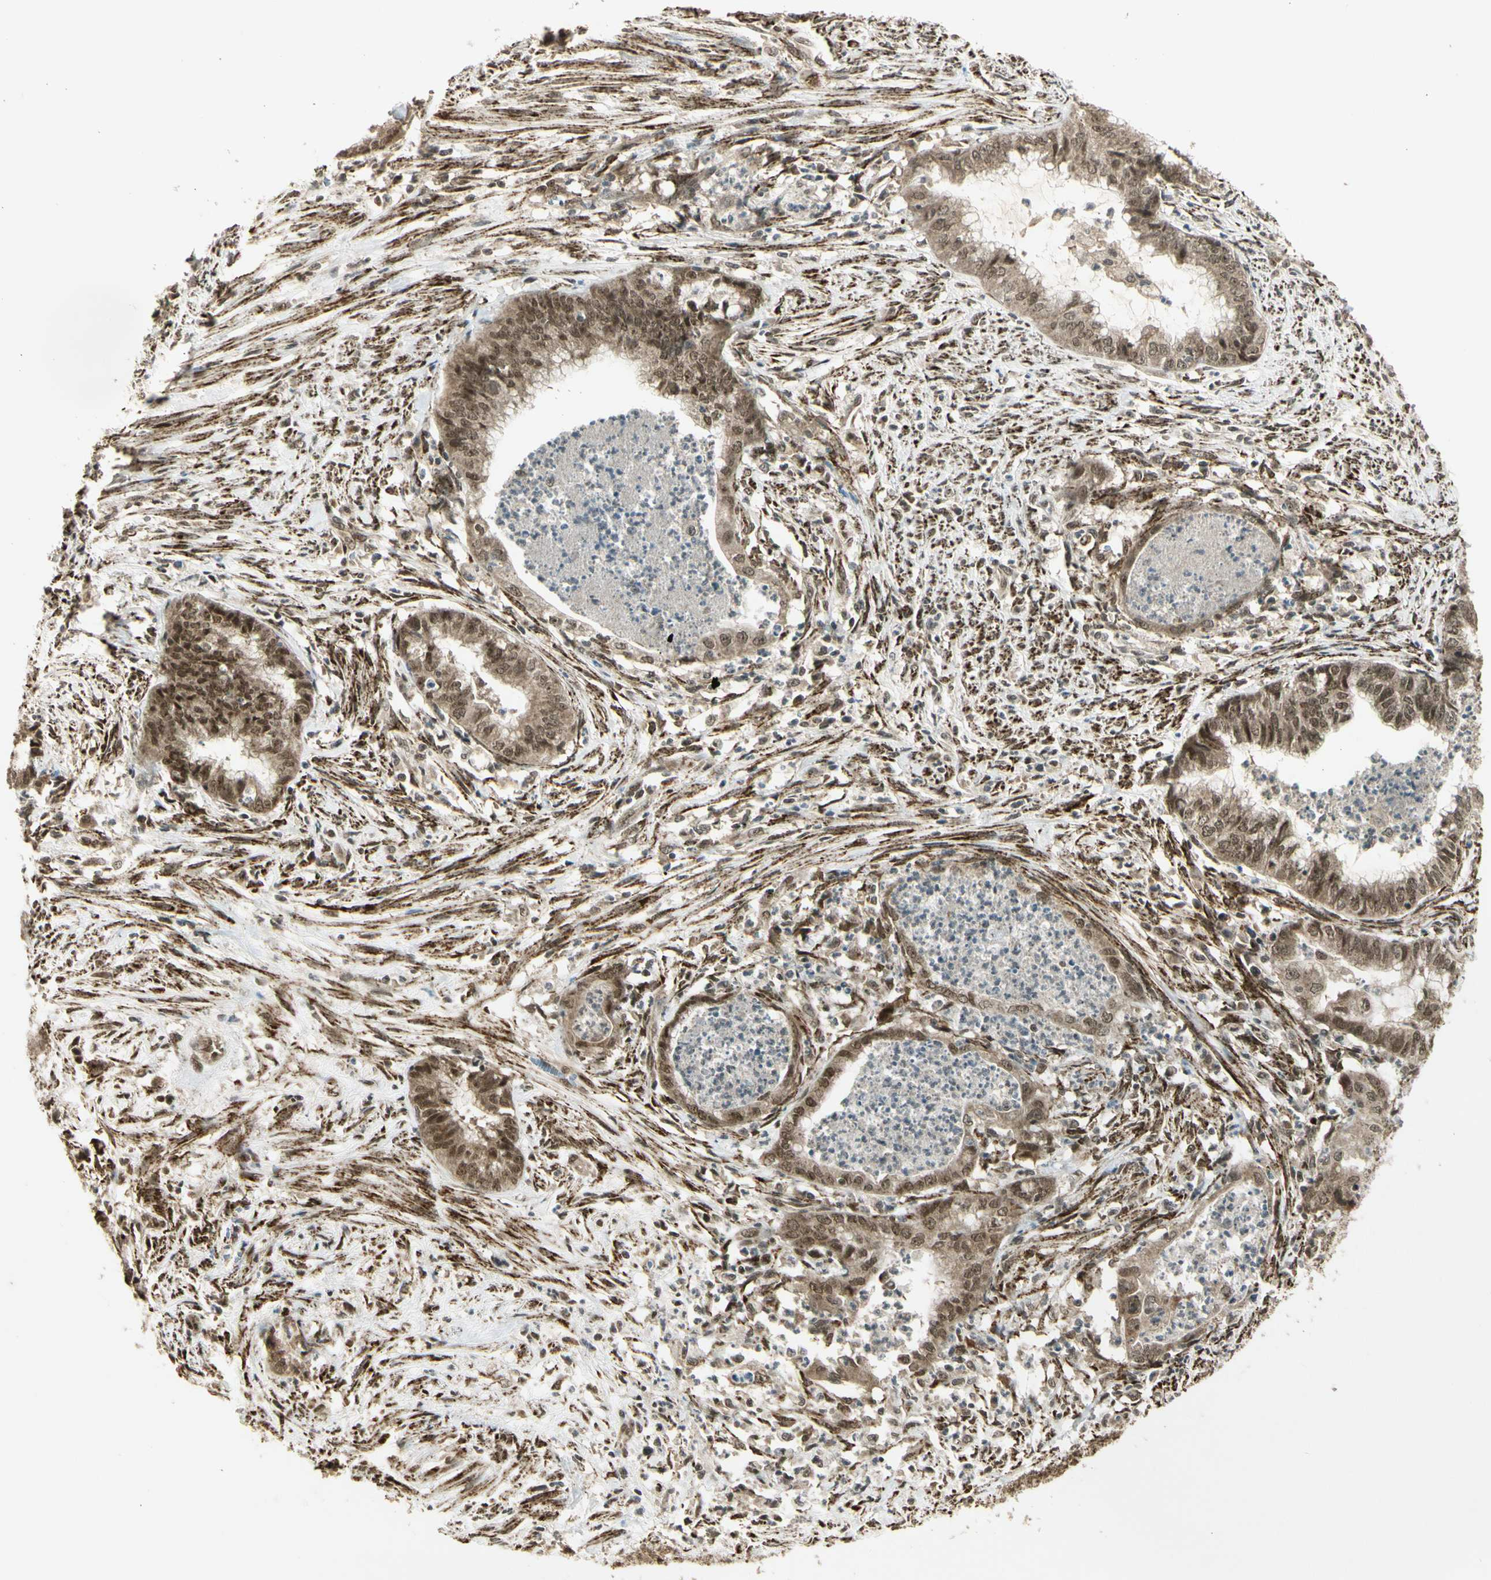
{"staining": {"intensity": "moderate", "quantity": ">75%", "location": "cytoplasmic/membranous,nuclear"}, "tissue": "endometrial cancer", "cell_type": "Tumor cells", "image_type": "cancer", "snomed": [{"axis": "morphology", "description": "Necrosis, NOS"}, {"axis": "morphology", "description": "Adenocarcinoma, NOS"}, {"axis": "topography", "description": "Endometrium"}], "caption": "Protein staining shows moderate cytoplasmic/membranous and nuclear staining in approximately >75% of tumor cells in endometrial cancer (adenocarcinoma). Using DAB (3,3'-diaminobenzidine) (brown) and hematoxylin (blue) stains, captured at high magnification using brightfield microscopy.", "gene": "ZNF135", "patient": {"sex": "female", "age": 79}}